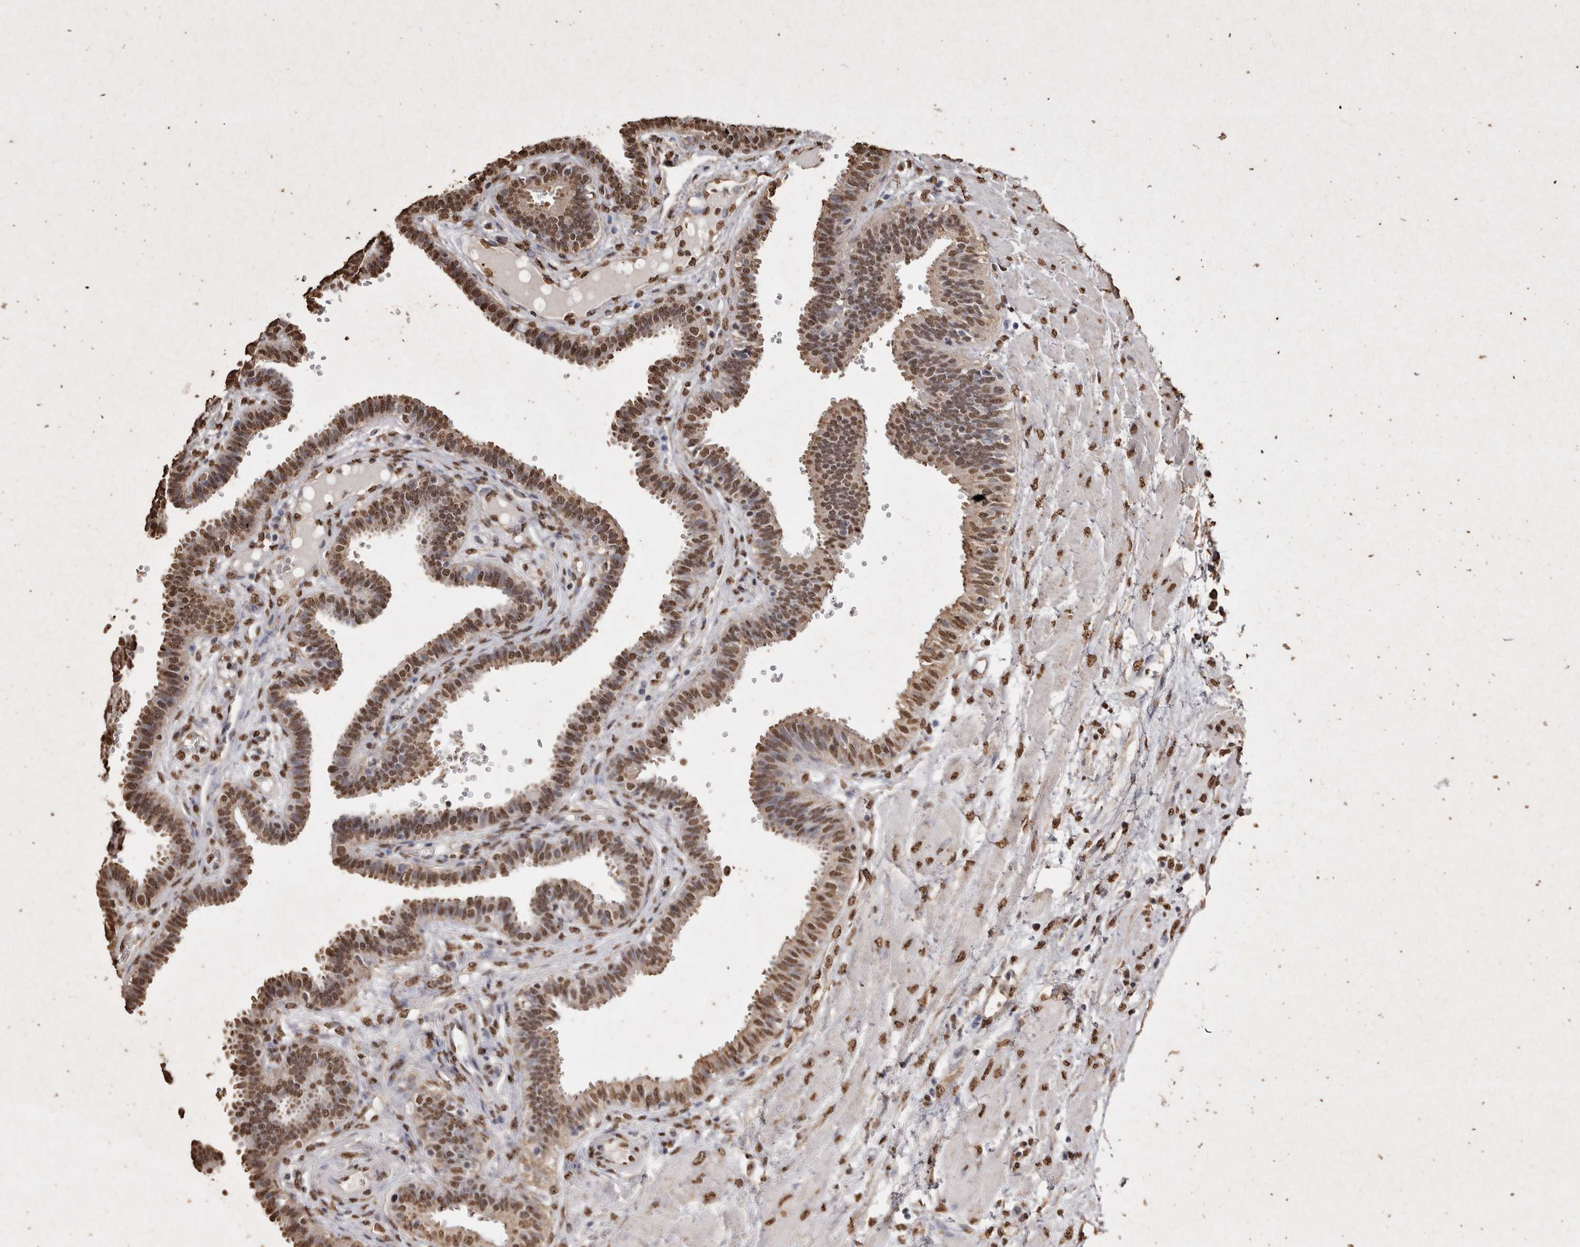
{"staining": {"intensity": "moderate", "quantity": ">75%", "location": "nuclear"}, "tissue": "fallopian tube", "cell_type": "Glandular cells", "image_type": "normal", "snomed": [{"axis": "morphology", "description": "Normal tissue, NOS"}, {"axis": "topography", "description": "Fallopian tube"}], "caption": "A brown stain highlights moderate nuclear expression of a protein in glandular cells of normal fallopian tube.", "gene": "FSTL3", "patient": {"sex": "female", "age": 32}}